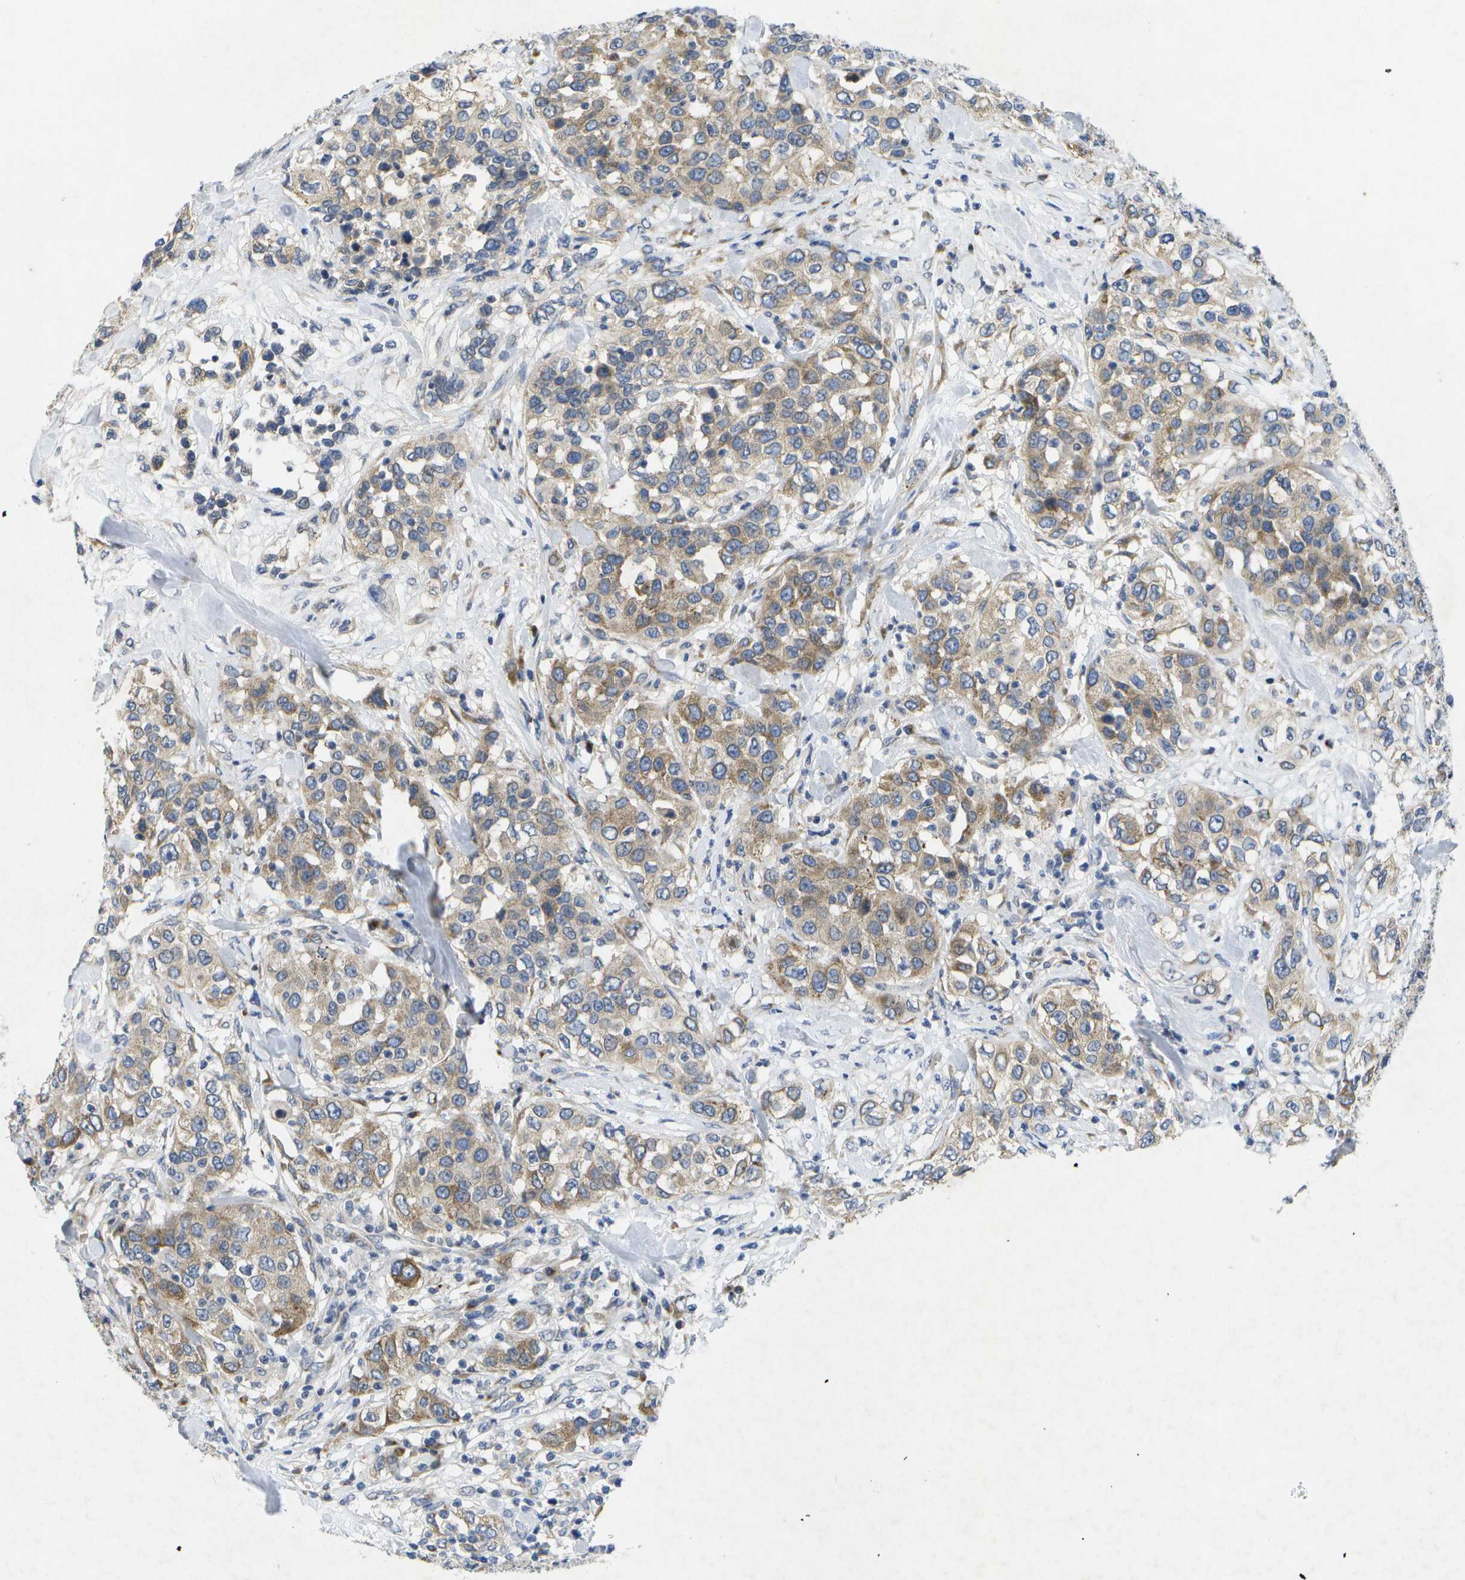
{"staining": {"intensity": "weak", "quantity": ">75%", "location": "cytoplasmic/membranous"}, "tissue": "urothelial cancer", "cell_type": "Tumor cells", "image_type": "cancer", "snomed": [{"axis": "morphology", "description": "Urothelial carcinoma, High grade"}, {"axis": "topography", "description": "Urinary bladder"}], "caption": "The histopathology image exhibits a brown stain indicating the presence of a protein in the cytoplasmic/membranous of tumor cells in urothelial cancer.", "gene": "KDELR1", "patient": {"sex": "female", "age": 80}}